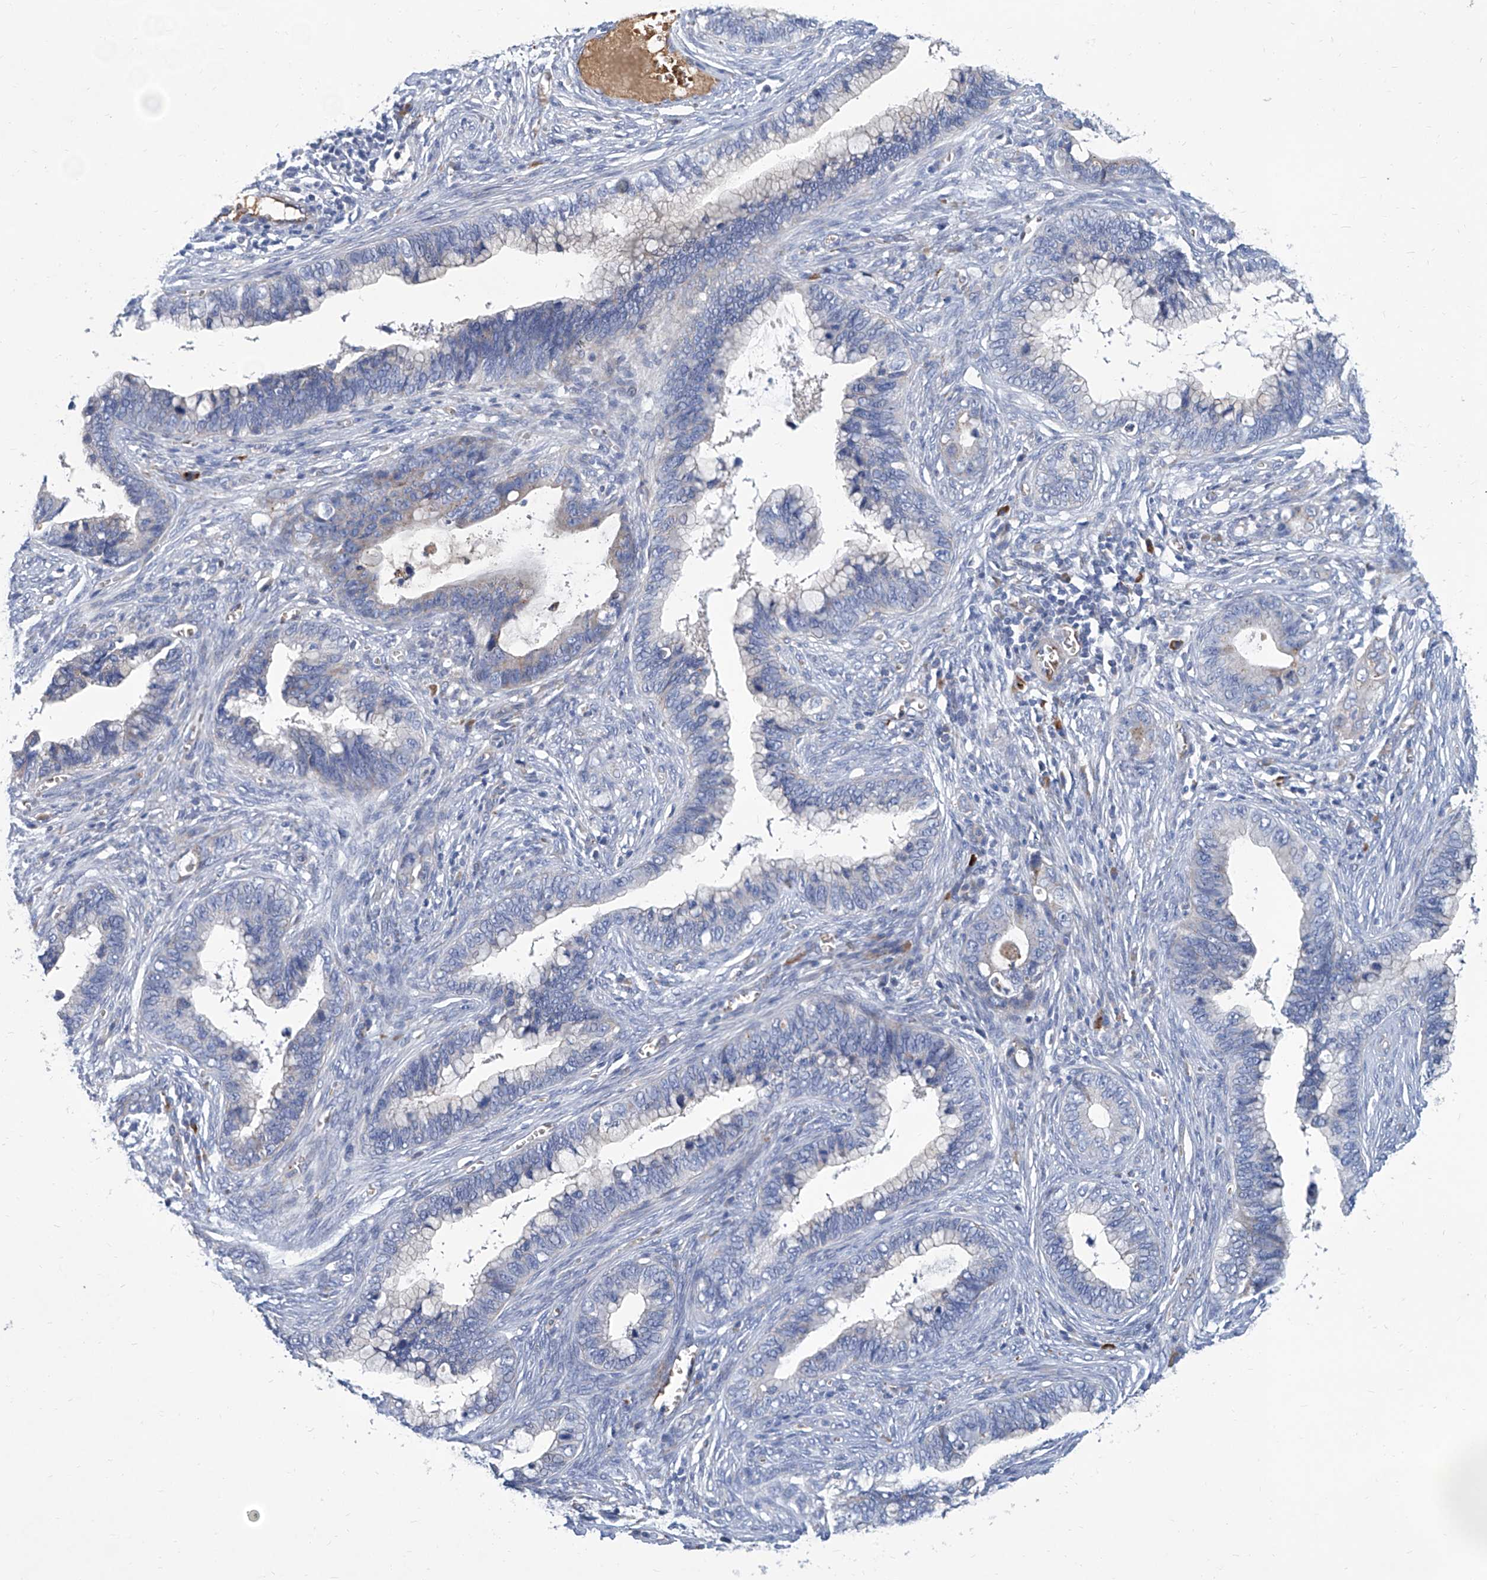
{"staining": {"intensity": "negative", "quantity": "none", "location": "none"}, "tissue": "cervical cancer", "cell_type": "Tumor cells", "image_type": "cancer", "snomed": [{"axis": "morphology", "description": "Adenocarcinoma, NOS"}, {"axis": "topography", "description": "Cervix"}], "caption": "Photomicrograph shows no protein staining in tumor cells of cervical cancer tissue. (IHC, brightfield microscopy, high magnification).", "gene": "FPR2", "patient": {"sex": "female", "age": 44}}